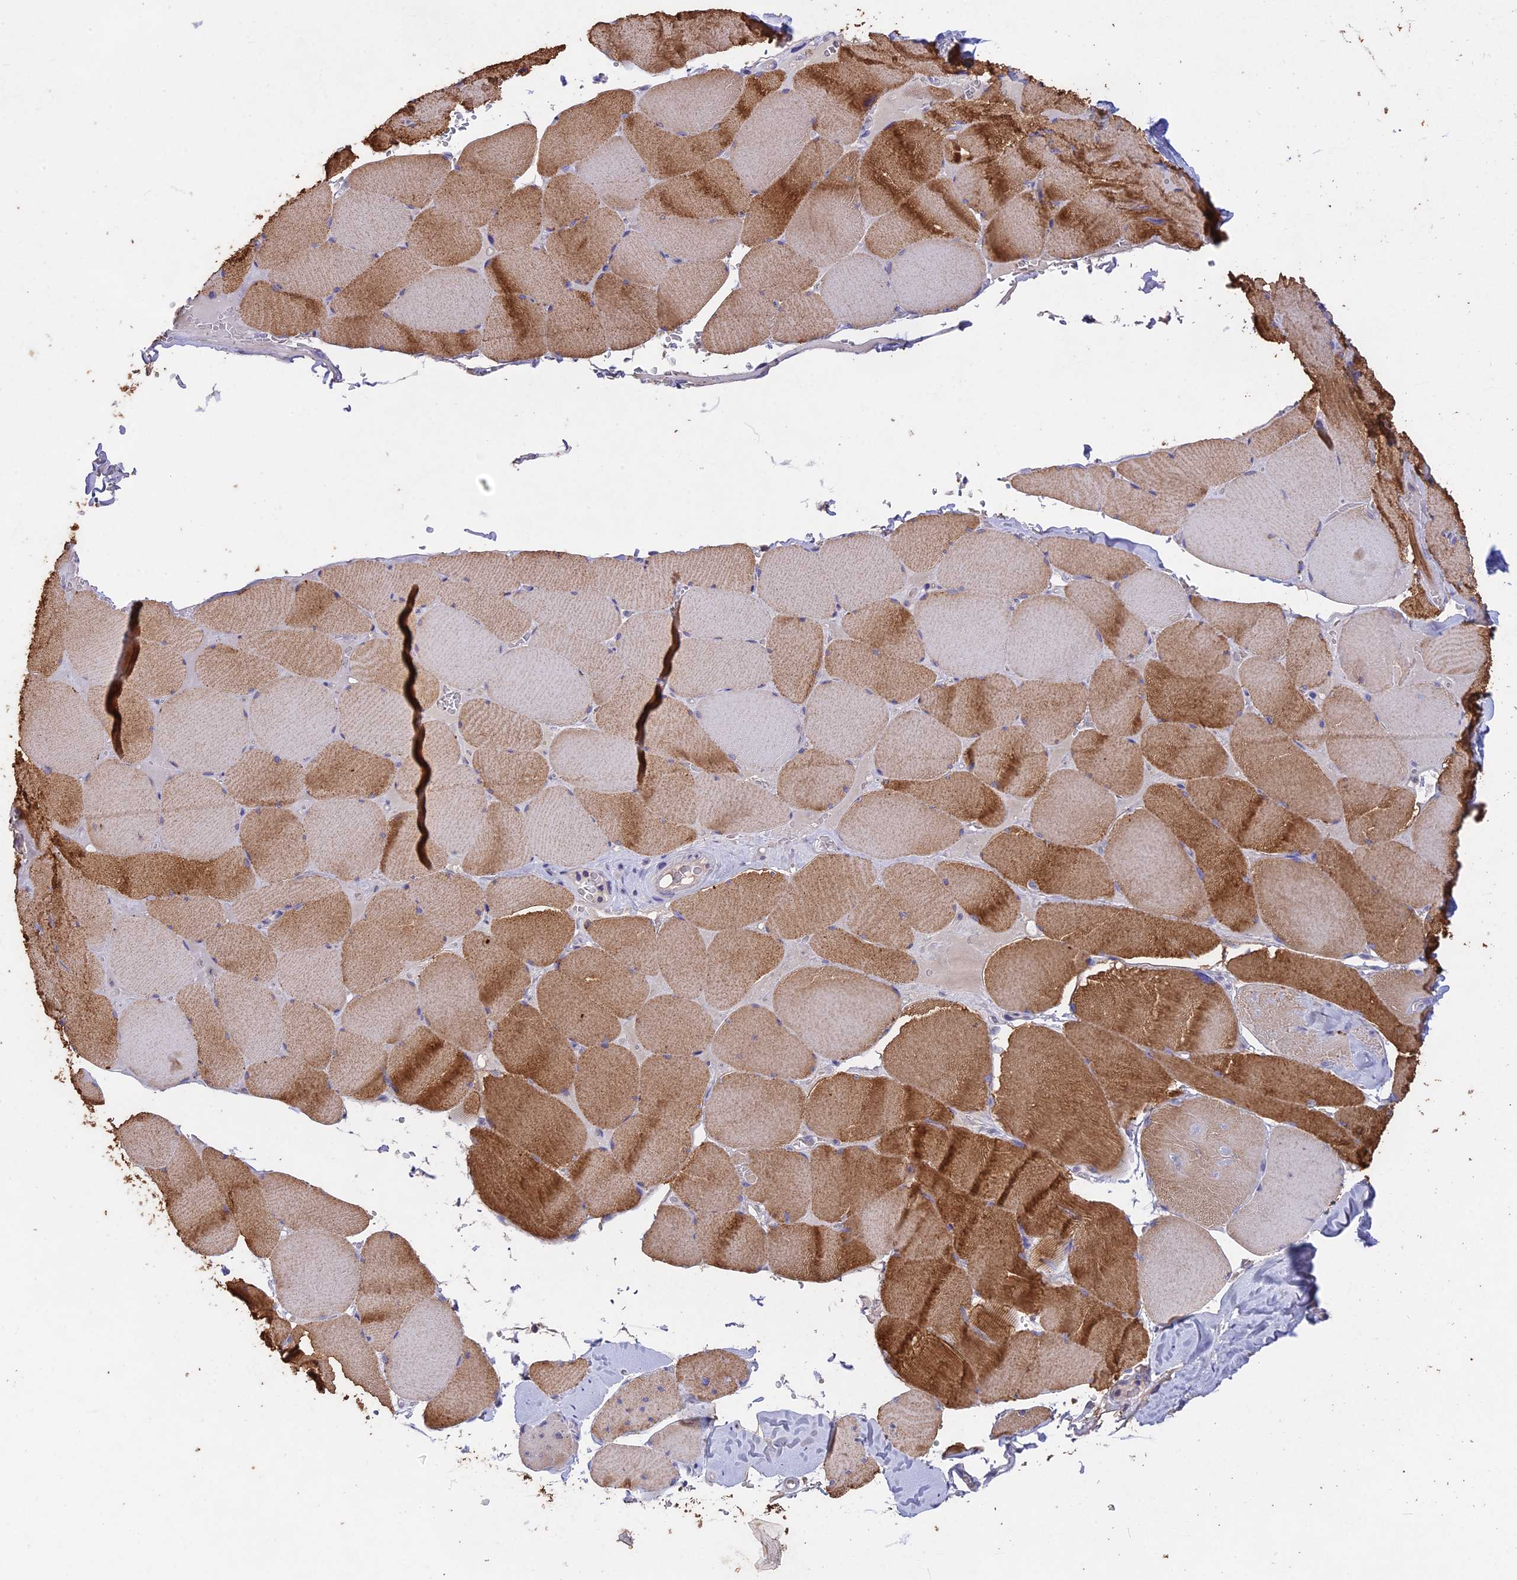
{"staining": {"intensity": "moderate", "quantity": "25%-75%", "location": "cytoplasmic/membranous"}, "tissue": "skeletal muscle", "cell_type": "Myocytes", "image_type": "normal", "snomed": [{"axis": "morphology", "description": "Normal tissue, NOS"}, {"axis": "topography", "description": "Skeletal muscle"}, {"axis": "topography", "description": "Head-Neck"}], "caption": "This photomicrograph displays immunohistochemistry staining of benign human skeletal muscle, with medium moderate cytoplasmic/membranous positivity in about 25%-75% of myocytes.", "gene": "SLC26A4", "patient": {"sex": "male", "age": 66}}